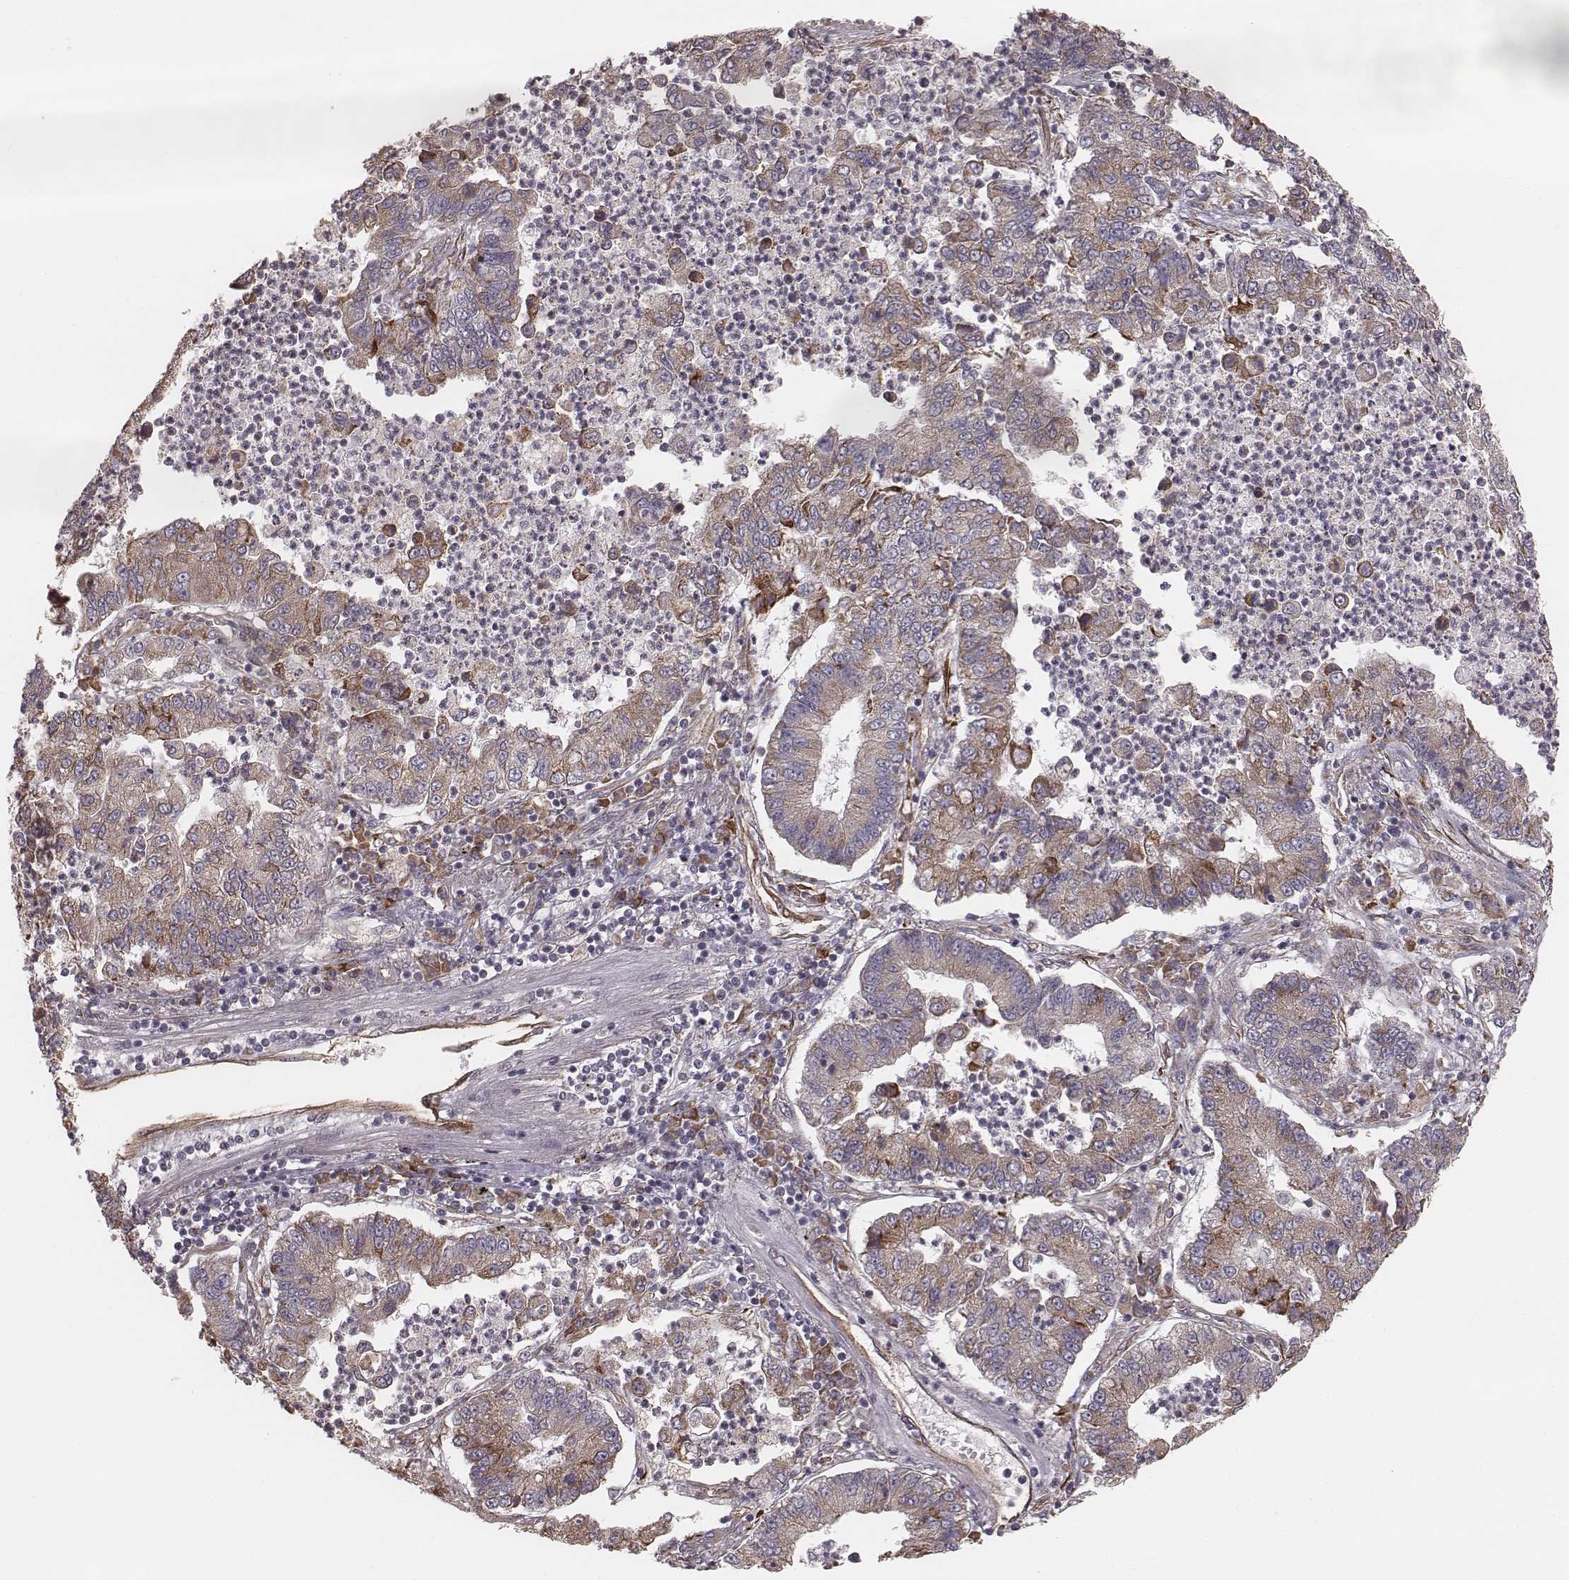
{"staining": {"intensity": "moderate", "quantity": ">75%", "location": "cytoplasmic/membranous"}, "tissue": "lung cancer", "cell_type": "Tumor cells", "image_type": "cancer", "snomed": [{"axis": "morphology", "description": "Adenocarcinoma, NOS"}, {"axis": "topography", "description": "Lung"}], "caption": "High-power microscopy captured an IHC micrograph of lung adenocarcinoma, revealing moderate cytoplasmic/membranous expression in about >75% of tumor cells.", "gene": "PALMD", "patient": {"sex": "female", "age": 57}}